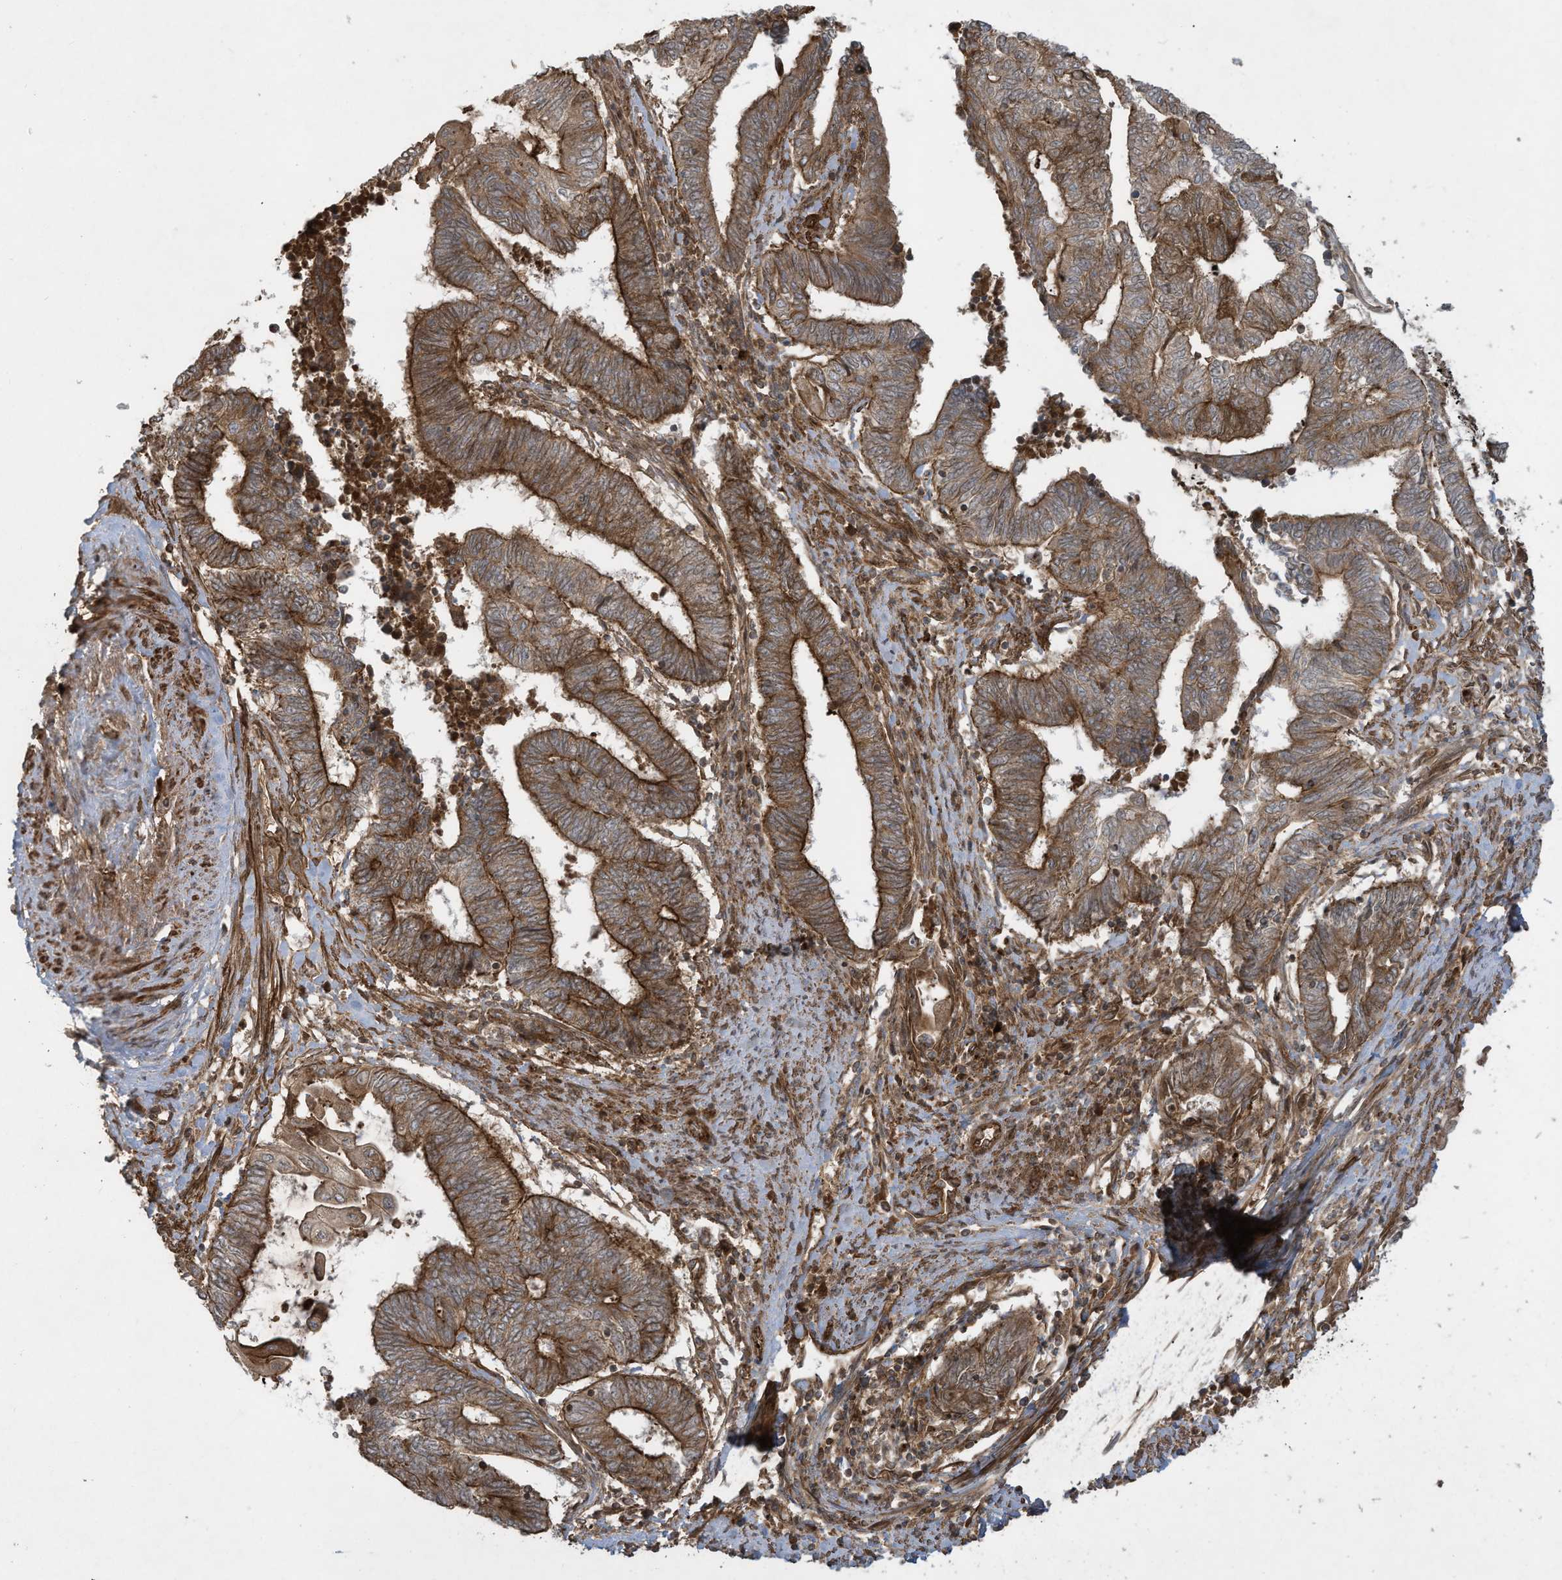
{"staining": {"intensity": "strong", "quantity": ">75%", "location": "cytoplasmic/membranous"}, "tissue": "endometrial cancer", "cell_type": "Tumor cells", "image_type": "cancer", "snomed": [{"axis": "morphology", "description": "Adenocarcinoma, NOS"}, {"axis": "topography", "description": "Uterus"}, {"axis": "topography", "description": "Endometrium"}], "caption": "Endometrial cancer (adenocarcinoma) stained with a brown dye displays strong cytoplasmic/membranous positive positivity in about >75% of tumor cells.", "gene": "DDIT4", "patient": {"sex": "female", "age": 70}}